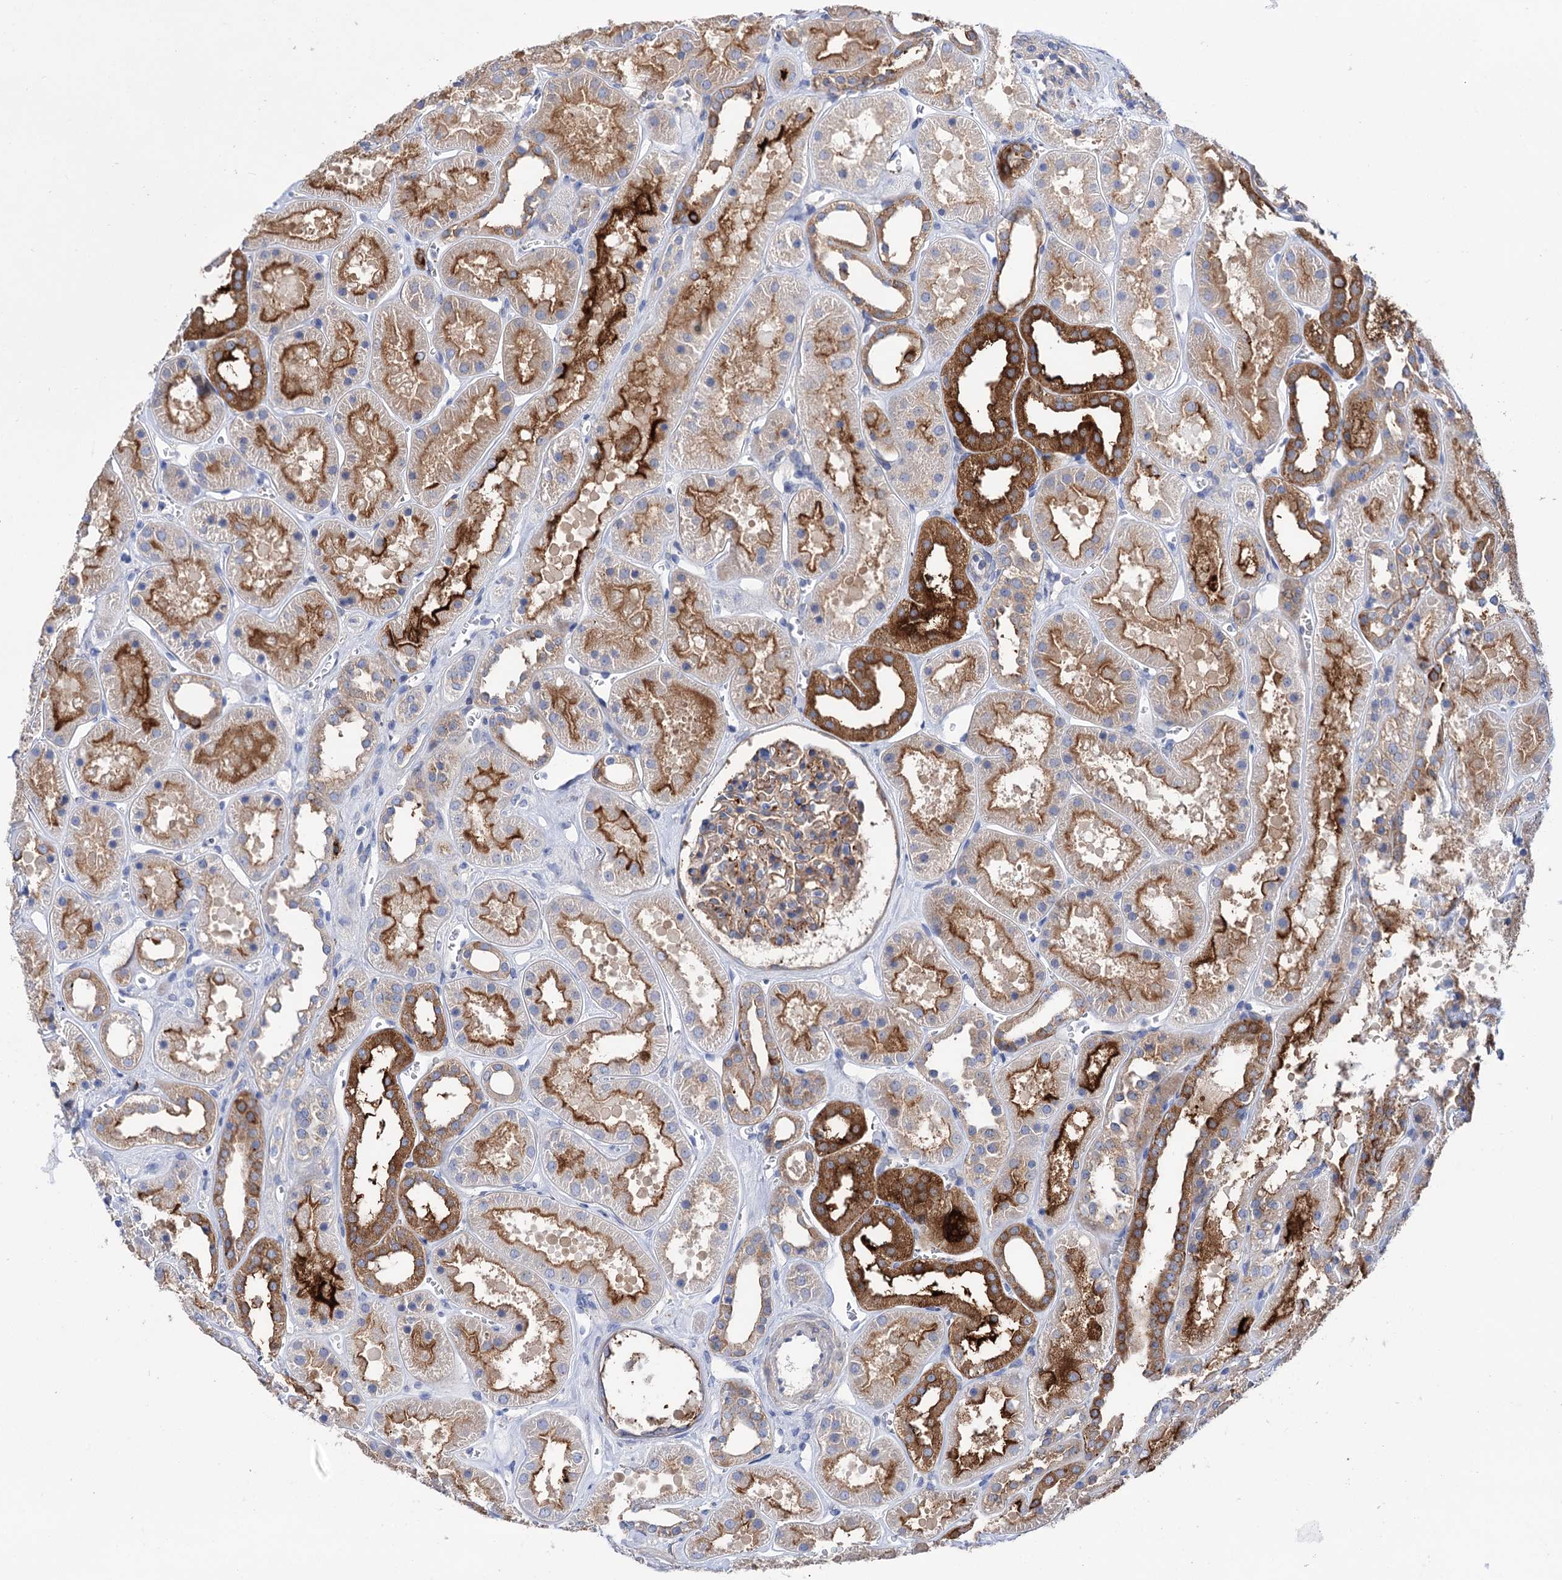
{"staining": {"intensity": "weak", "quantity": "25%-75%", "location": "cytoplasmic/membranous"}, "tissue": "kidney", "cell_type": "Cells in glomeruli", "image_type": "normal", "snomed": [{"axis": "morphology", "description": "Normal tissue, NOS"}, {"axis": "topography", "description": "Kidney"}], "caption": "Immunohistochemistry (IHC) of unremarkable human kidney demonstrates low levels of weak cytoplasmic/membranous staining in approximately 25%-75% of cells in glomeruli.", "gene": "BBS4", "patient": {"sex": "female", "age": 41}}